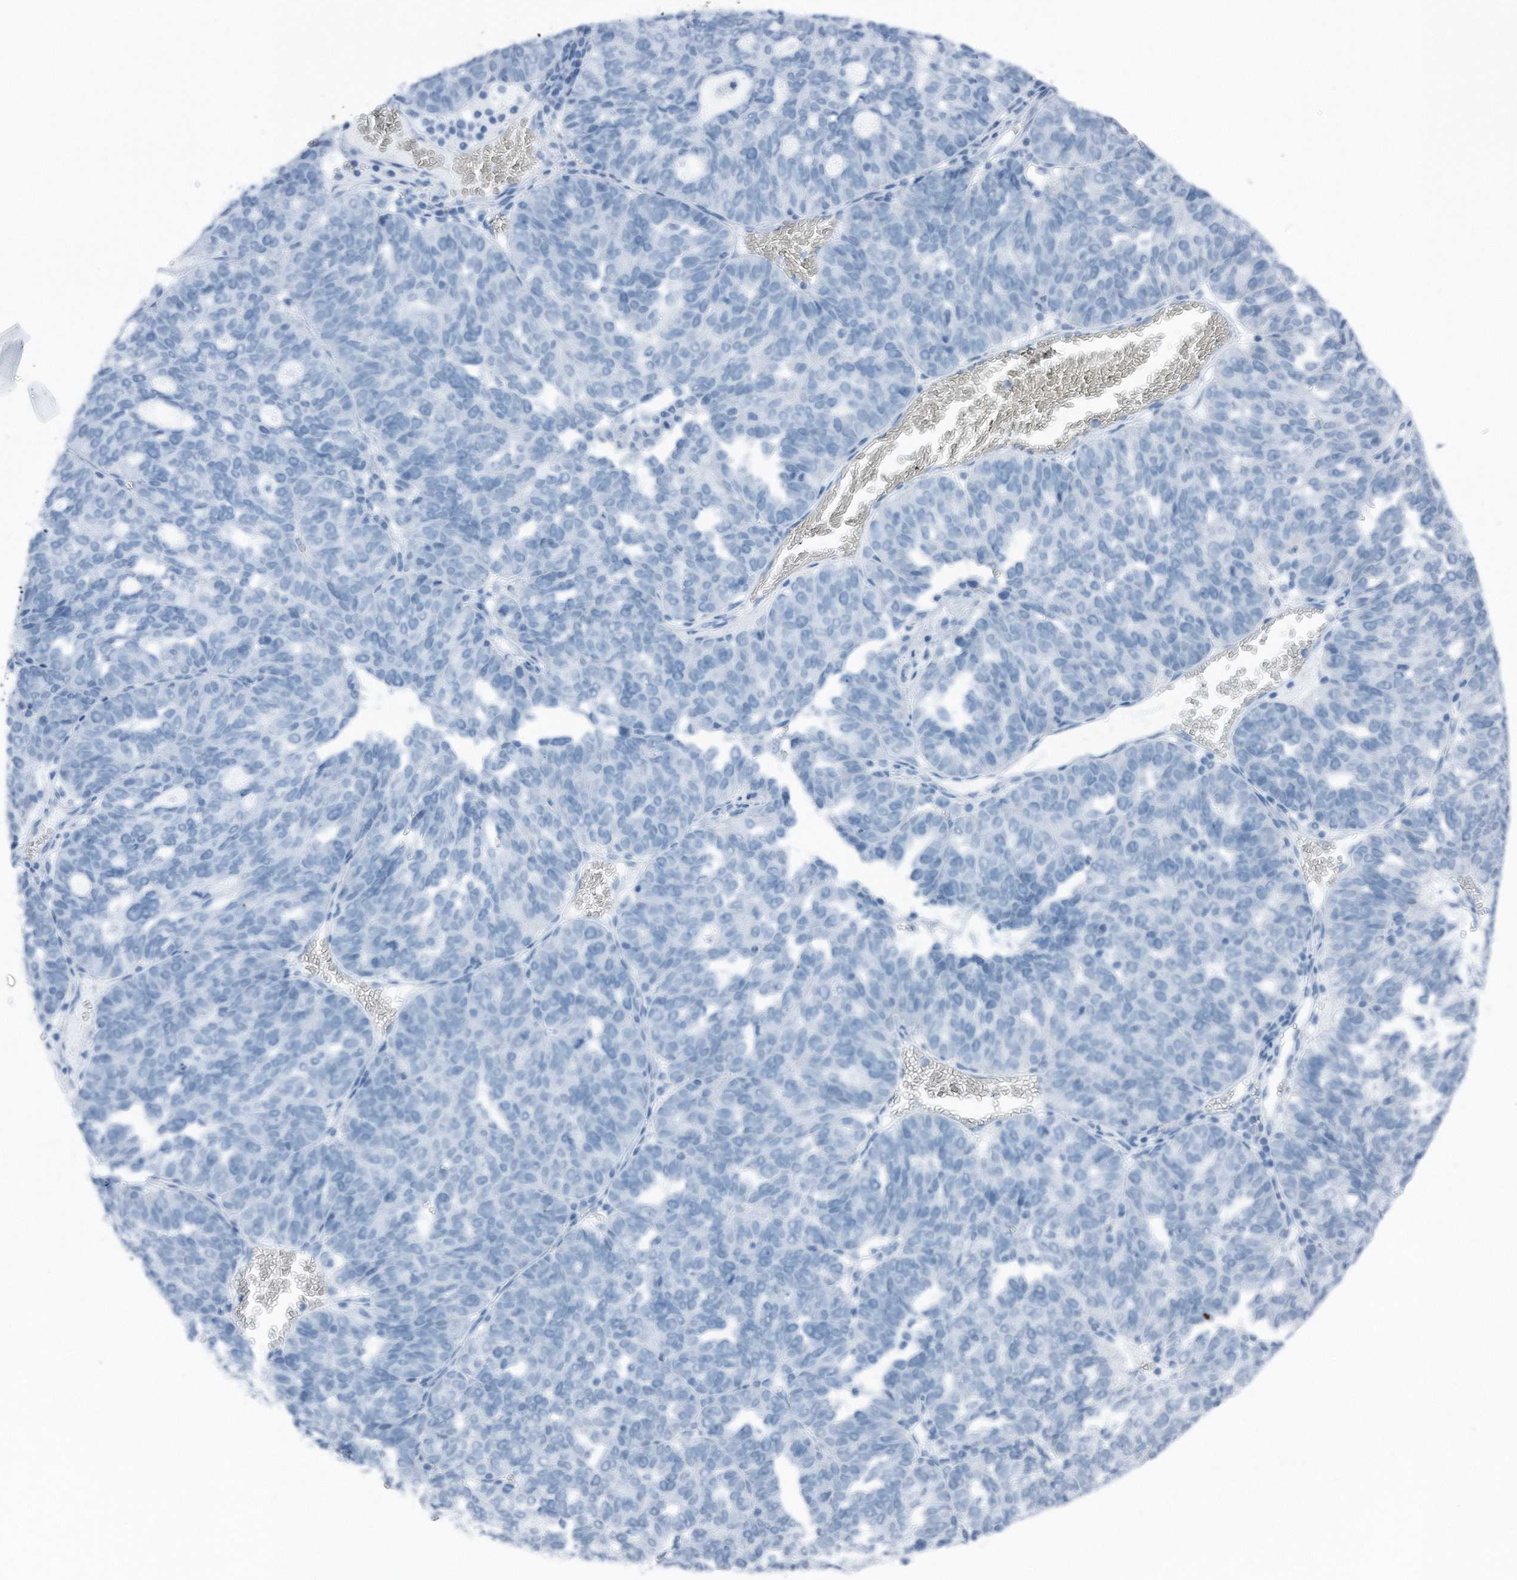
{"staining": {"intensity": "negative", "quantity": "none", "location": "none"}, "tissue": "ovarian cancer", "cell_type": "Tumor cells", "image_type": "cancer", "snomed": [{"axis": "morphology", "description": "Cystadenocarcinoma, serous, NOS"}, {"axis": "topography", "description": "Ovary"}], "caption": "Immunohistochemistry (IHC) histopathology image of neoplastic tissue: ovarian cancer (serous cystadenocarcinoma) stained with DAB (3,3'-diaminobenzidine) displays no significant protein staining in tumor cells. Brightfield microscopy of IHC stained with DAB (3,3'-diaminobenzidine) (brown) and hematoxylin (blue), captured at high magnification.", "gene": "YRDC", "patient": {"sex": "female", "age": 59}}